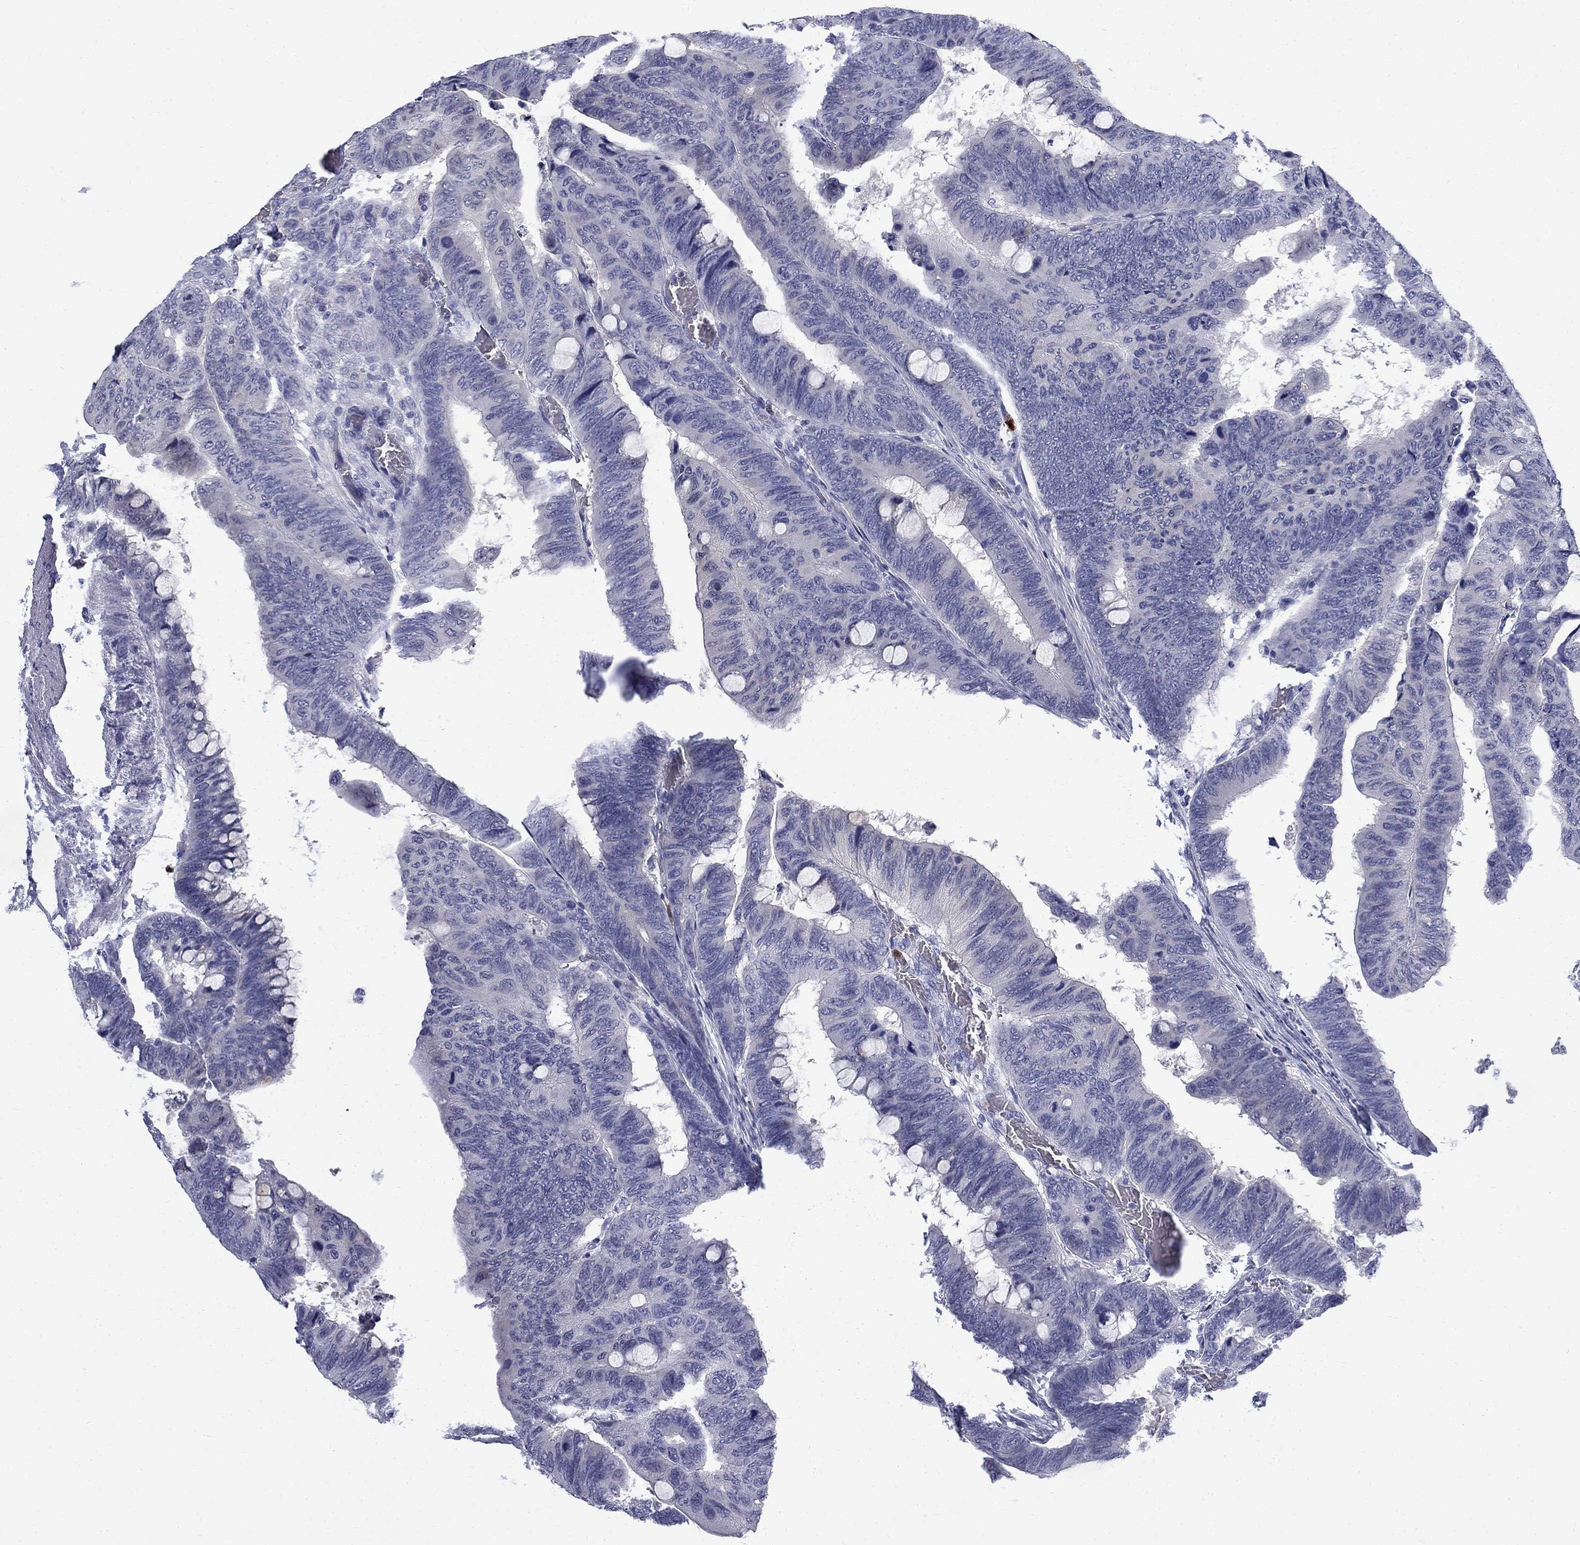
{"staining": {"intensity": "negative", "quantity": "none", "location": "none"}, "tissue": "colorectal cancer", "cell_type": "Tumor cells", "image_type": "cancer", "snomed": [{"axis": "morphology", "description": "Normal tissue, NOS"}, {"axis": "morphology", "description": "Adenocarcinoma, NOS"}, {"axis": "topography", "description": "Rectum"}, {"axis": "topography", "description": "Peripheral nerve tissue"}], "caption": "Tumor cells are negative for protein expression in human colorectal adenocarcinoma.", "gene": "SERPINB2", "patient": {"sex": "male", "age": 92}}